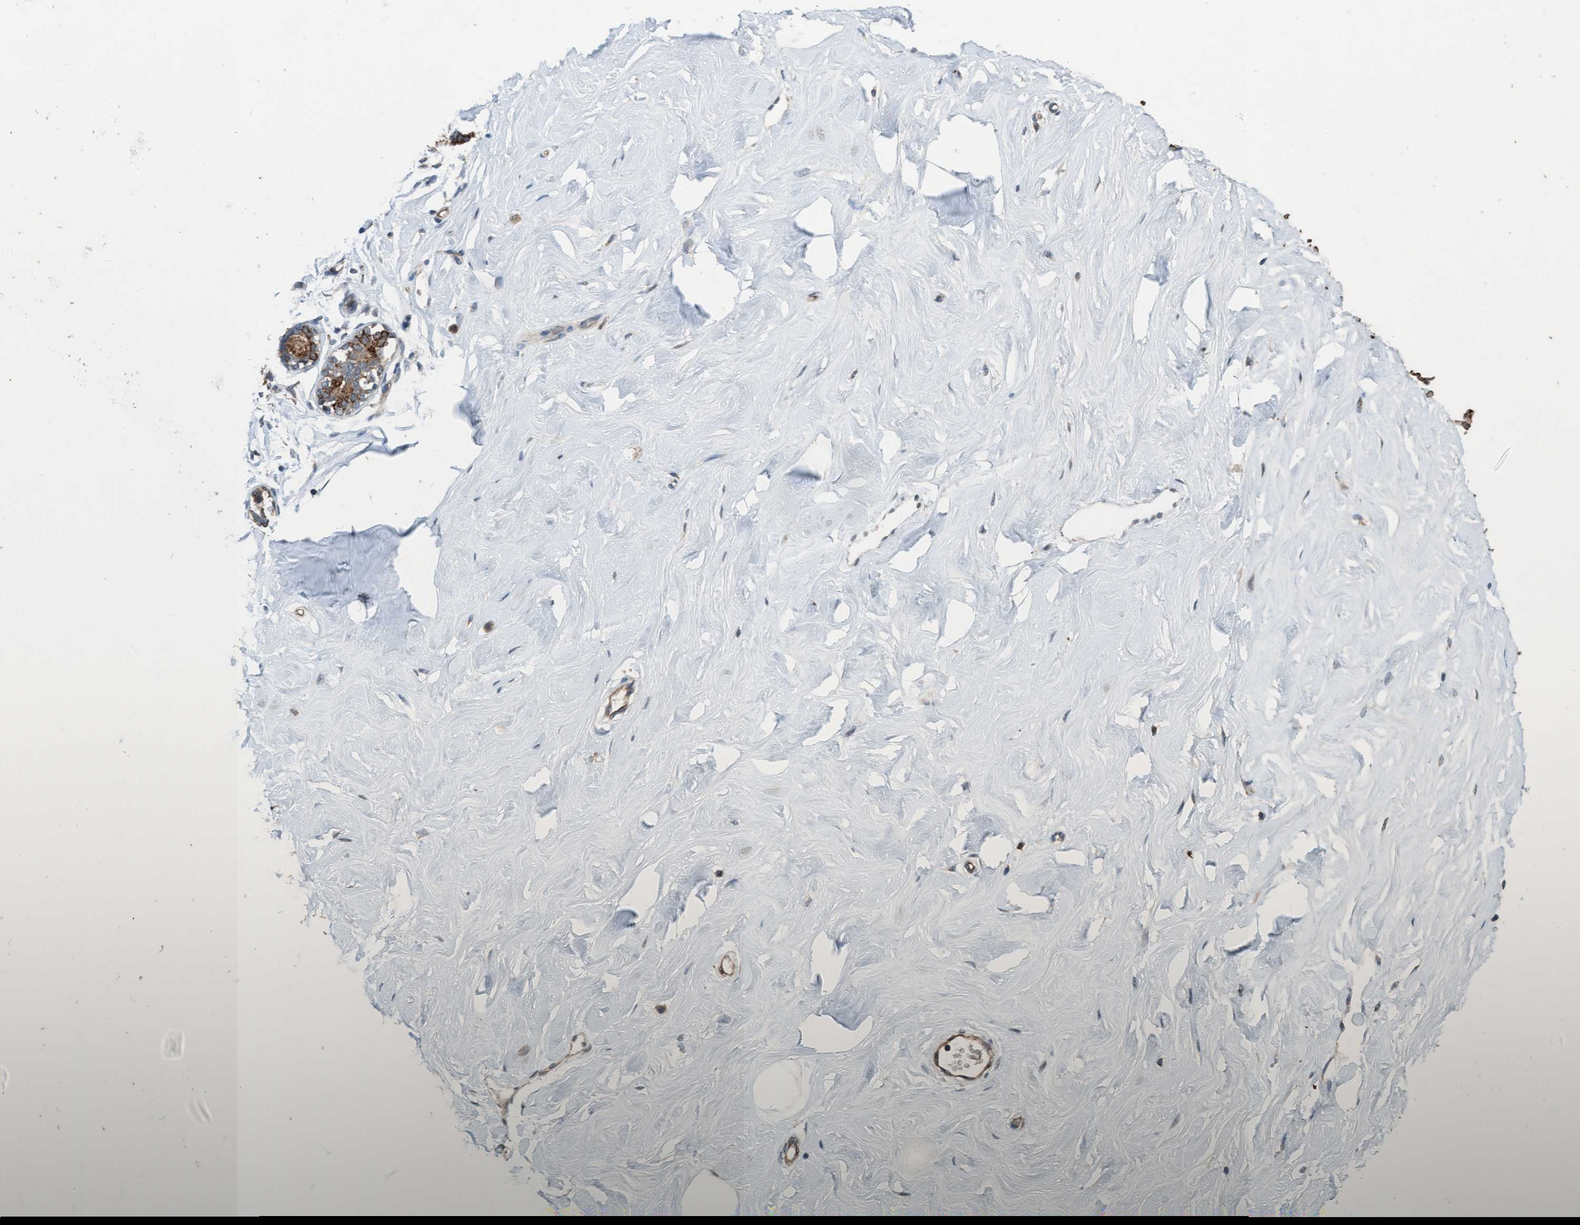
{"staining": {"intensity": "weak", "quantity": ">75%", "location": "cytoplasmic/membranous"}, "tissue": "breast", "cell_type": "Adipocytes", "image_type": "normal", "snomed": [{"axis": "morphology", "description": "Normal tissue, NOS"}, {"axis": "topography", "description": "Breast"}], "caption": "Adipocytes exhibit low levels of weak cytoplasmic/membranous staining in about >75% of cells in benign breast.", "gene": "ZNF566", "patient": {"sex": "female", "age": 23}}